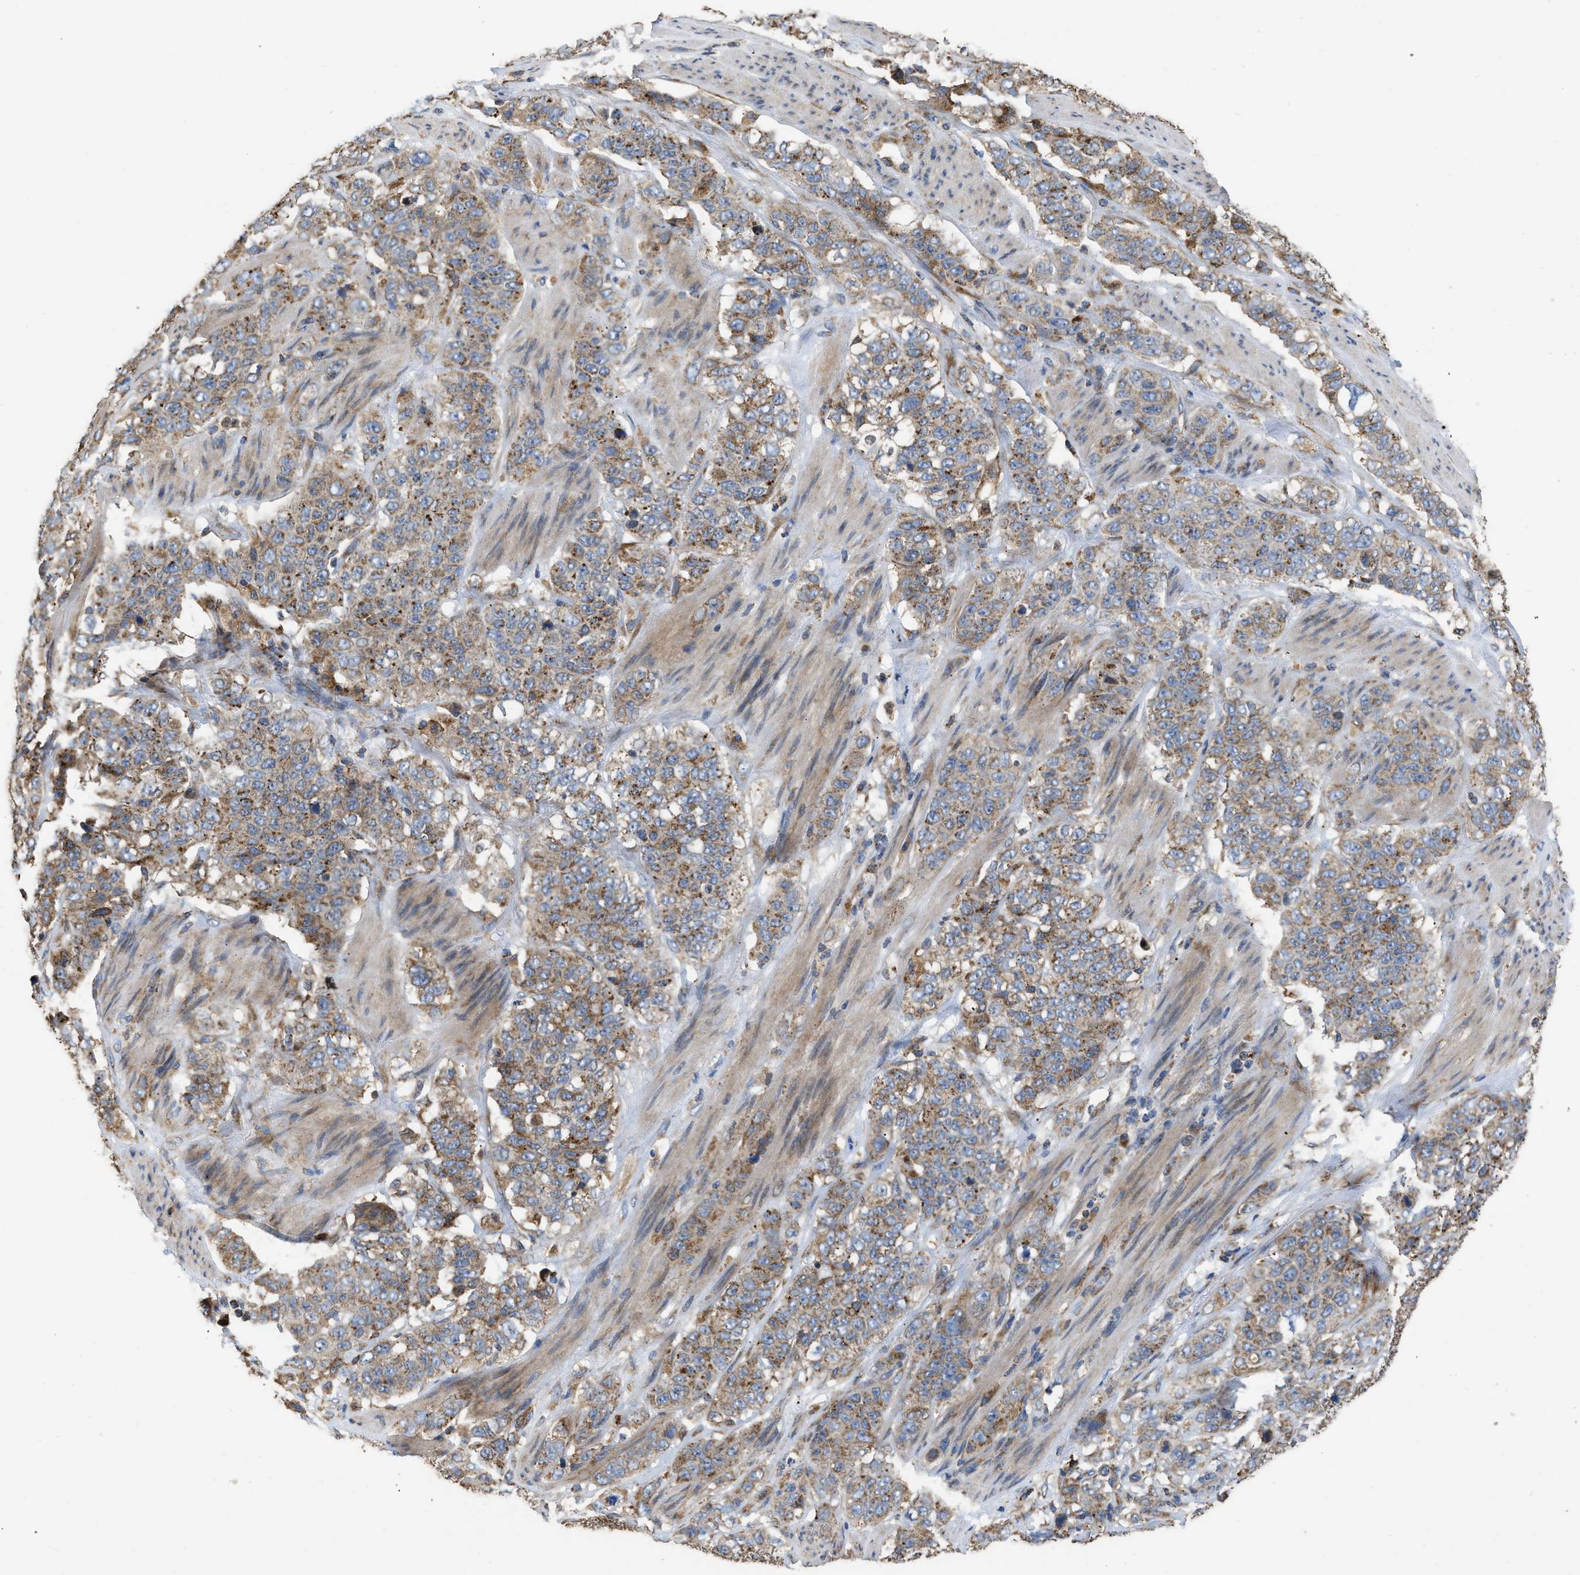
{"staining": {"intensity": "moderate", "quantity": ">75%", "location": "cytoplasmic/membranous"}, "tissue": "stomach cancer", "cell_type": "Tumor cells", "image_type": "cancer", "snomed": [{"axis": "morphology", "description": "Adenocarcinoma, NOS"}, {"axis": "topography", "description": "Stomach"}], "caption": "Immunohistochemistry (DAB (3,3'-diaminobenzidine)) staining of human stomach cancer (adenocarcinoma) reveals moderate cytoplasmic/membranous protein positivity in approximately >75% of tumor cells. (IHC, brightfield microscopy, high magnification).", "gene": "AK2", "patient": {"sex": "male", "age": 48}}